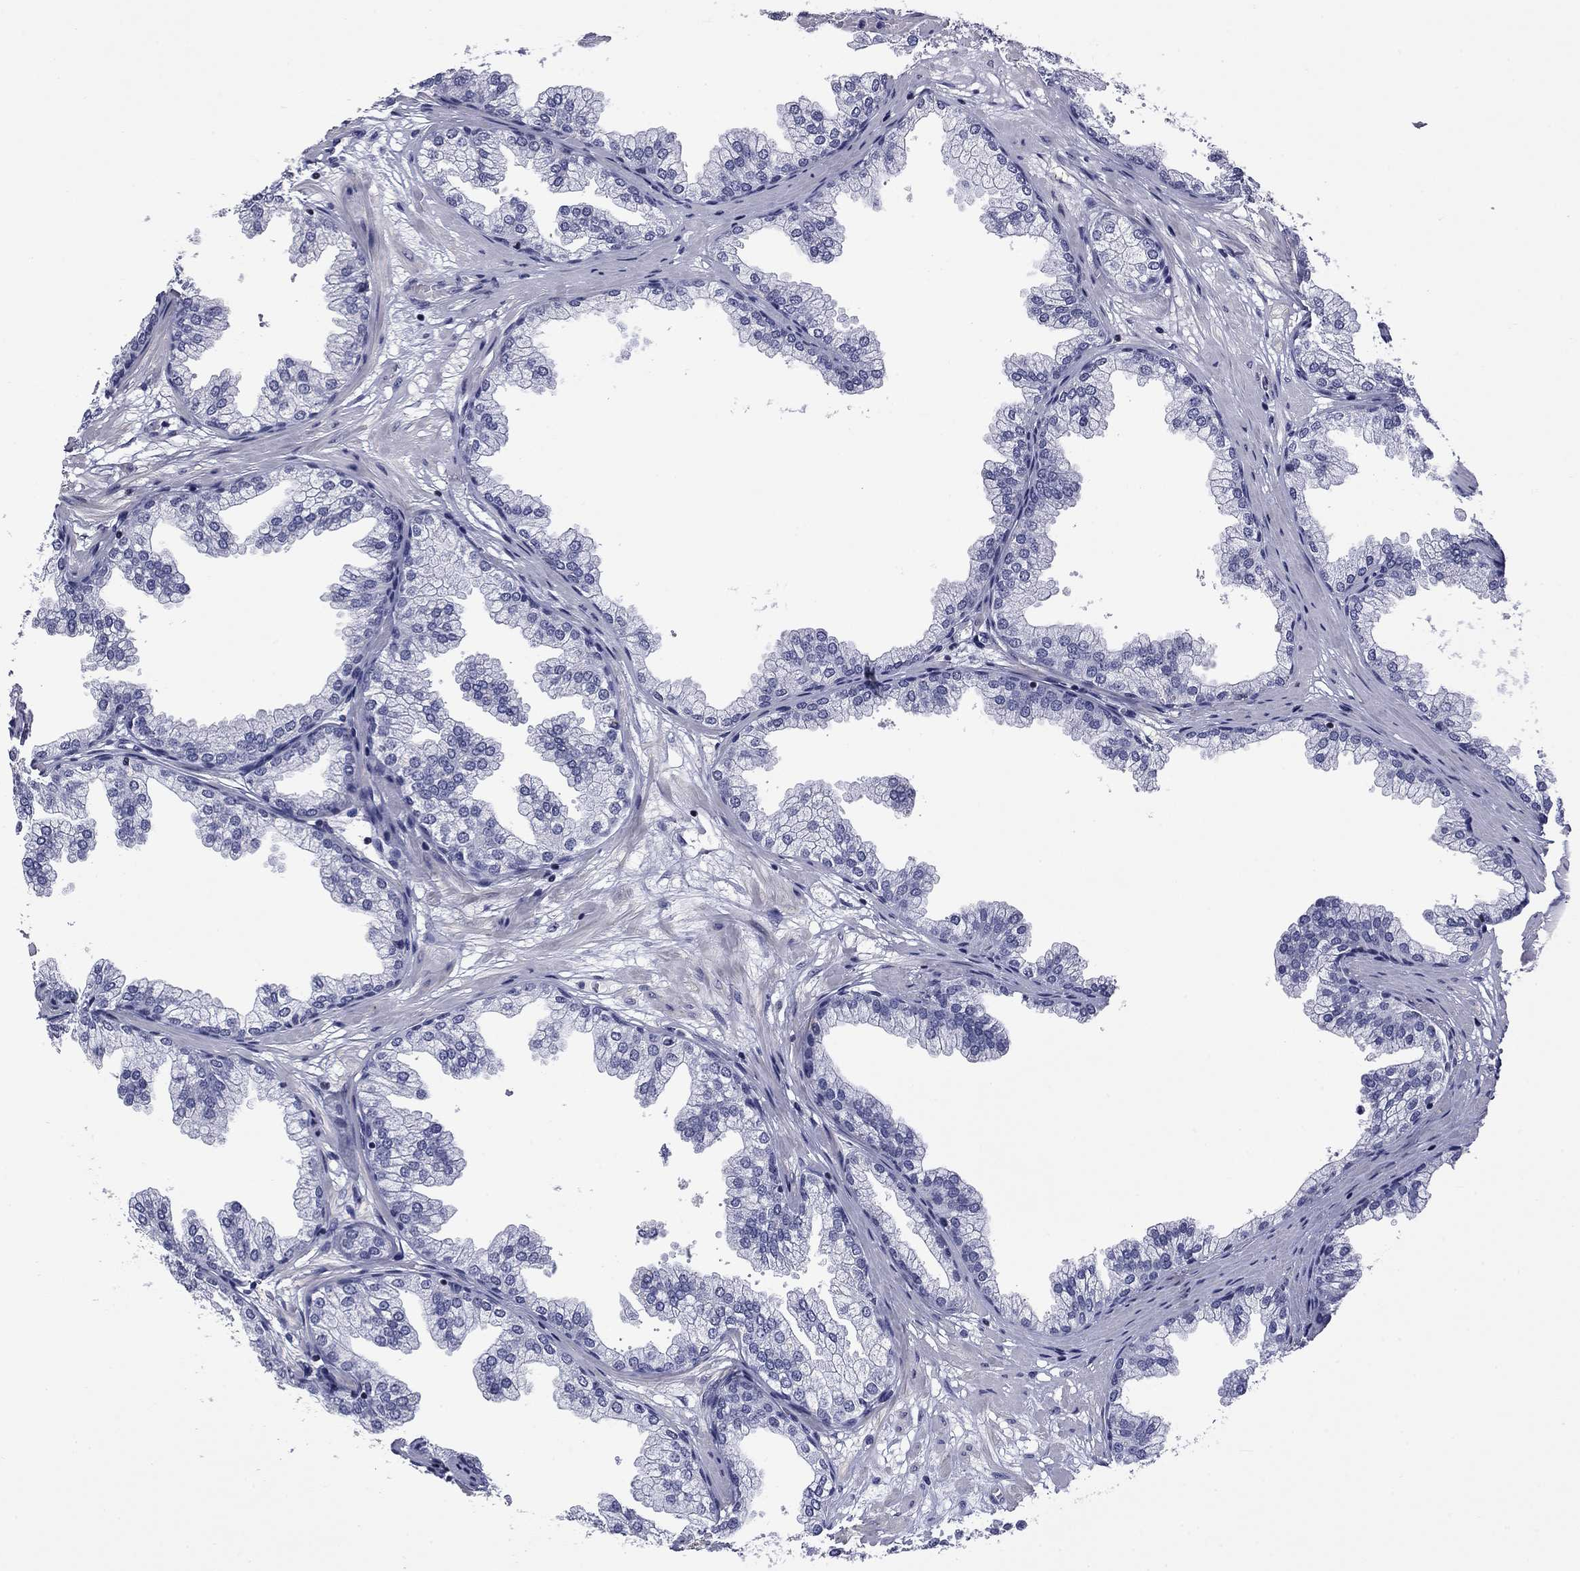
{"staining": {"intensity": "negative", "quantity": "none", "location": "none"}, "tissue": "prostate", "cell_type": "Glandular cells", "image_type": "normal", "snomed": [{"axis": "morphology", "description": "Normal tissue, NOS"}, {"axis": "topography", "description": "Prostate"}], "caption": "This micrograph is of benign prostate stained with immunohistochemistry to label a protein in brown with the nuclei are counter-stained blue. There is no positivity in glandular cells.", "gene": "IKZF3", "patient": {"sex": "male", "age": 37}}